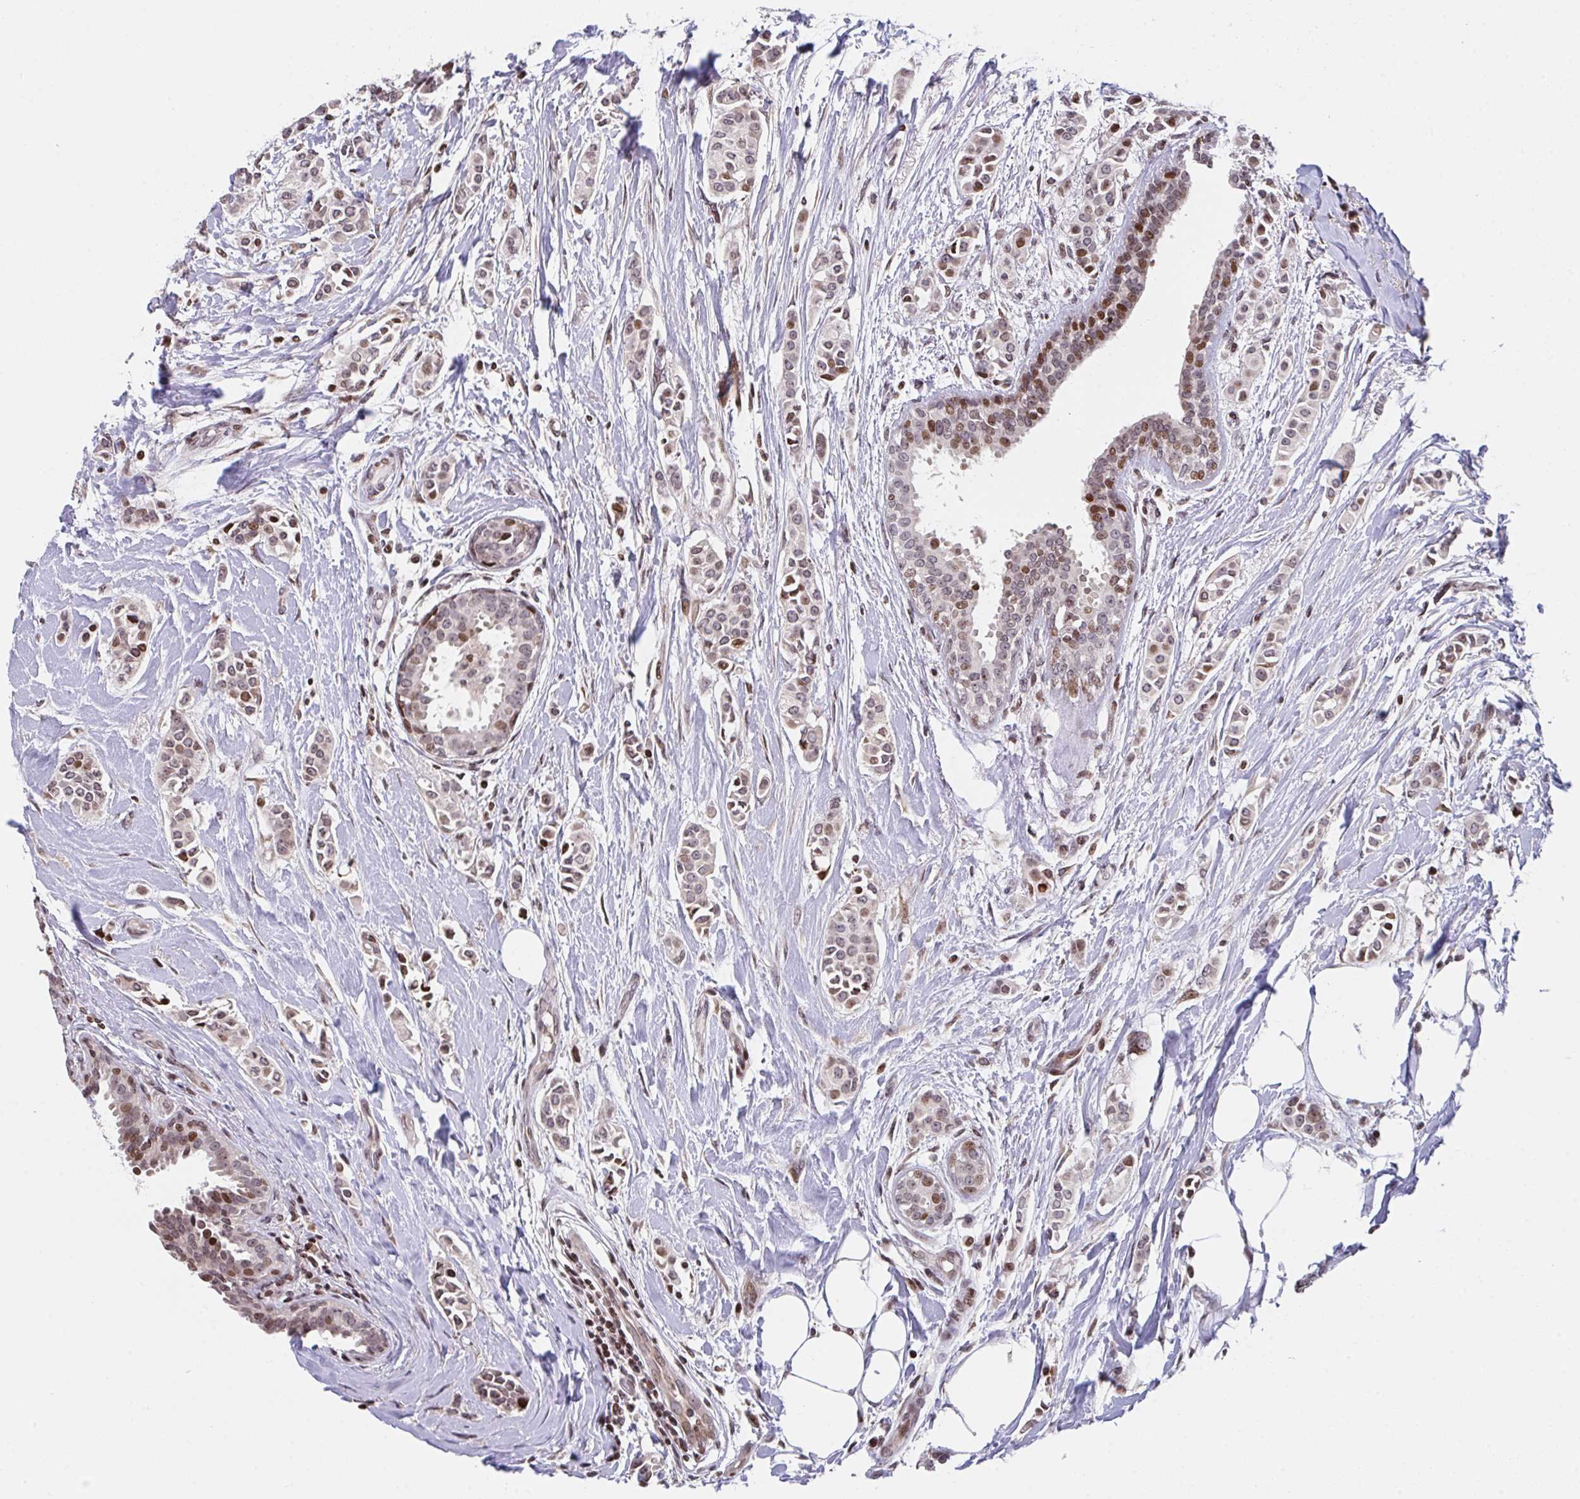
{"staining": {"intensity": "moderate", "quantity": ">75%", "location": "nuclear"}, "tissue": "breast cancer", "cell_type": "Tumor cells", "image_type": "cancer", "snomed": [{"axis": "morphology", "description": "Duct carcinoma"}, {"axis": "topography", "description": "Breast"}], "caption": "This image displays IHC staining of human breast intraductal carcinoma, with medium moderate nuclear expression in approximately >75% of tumor cells.", "gene": "PCDHB8", "patient": {"sex": "female", "age": 64}}